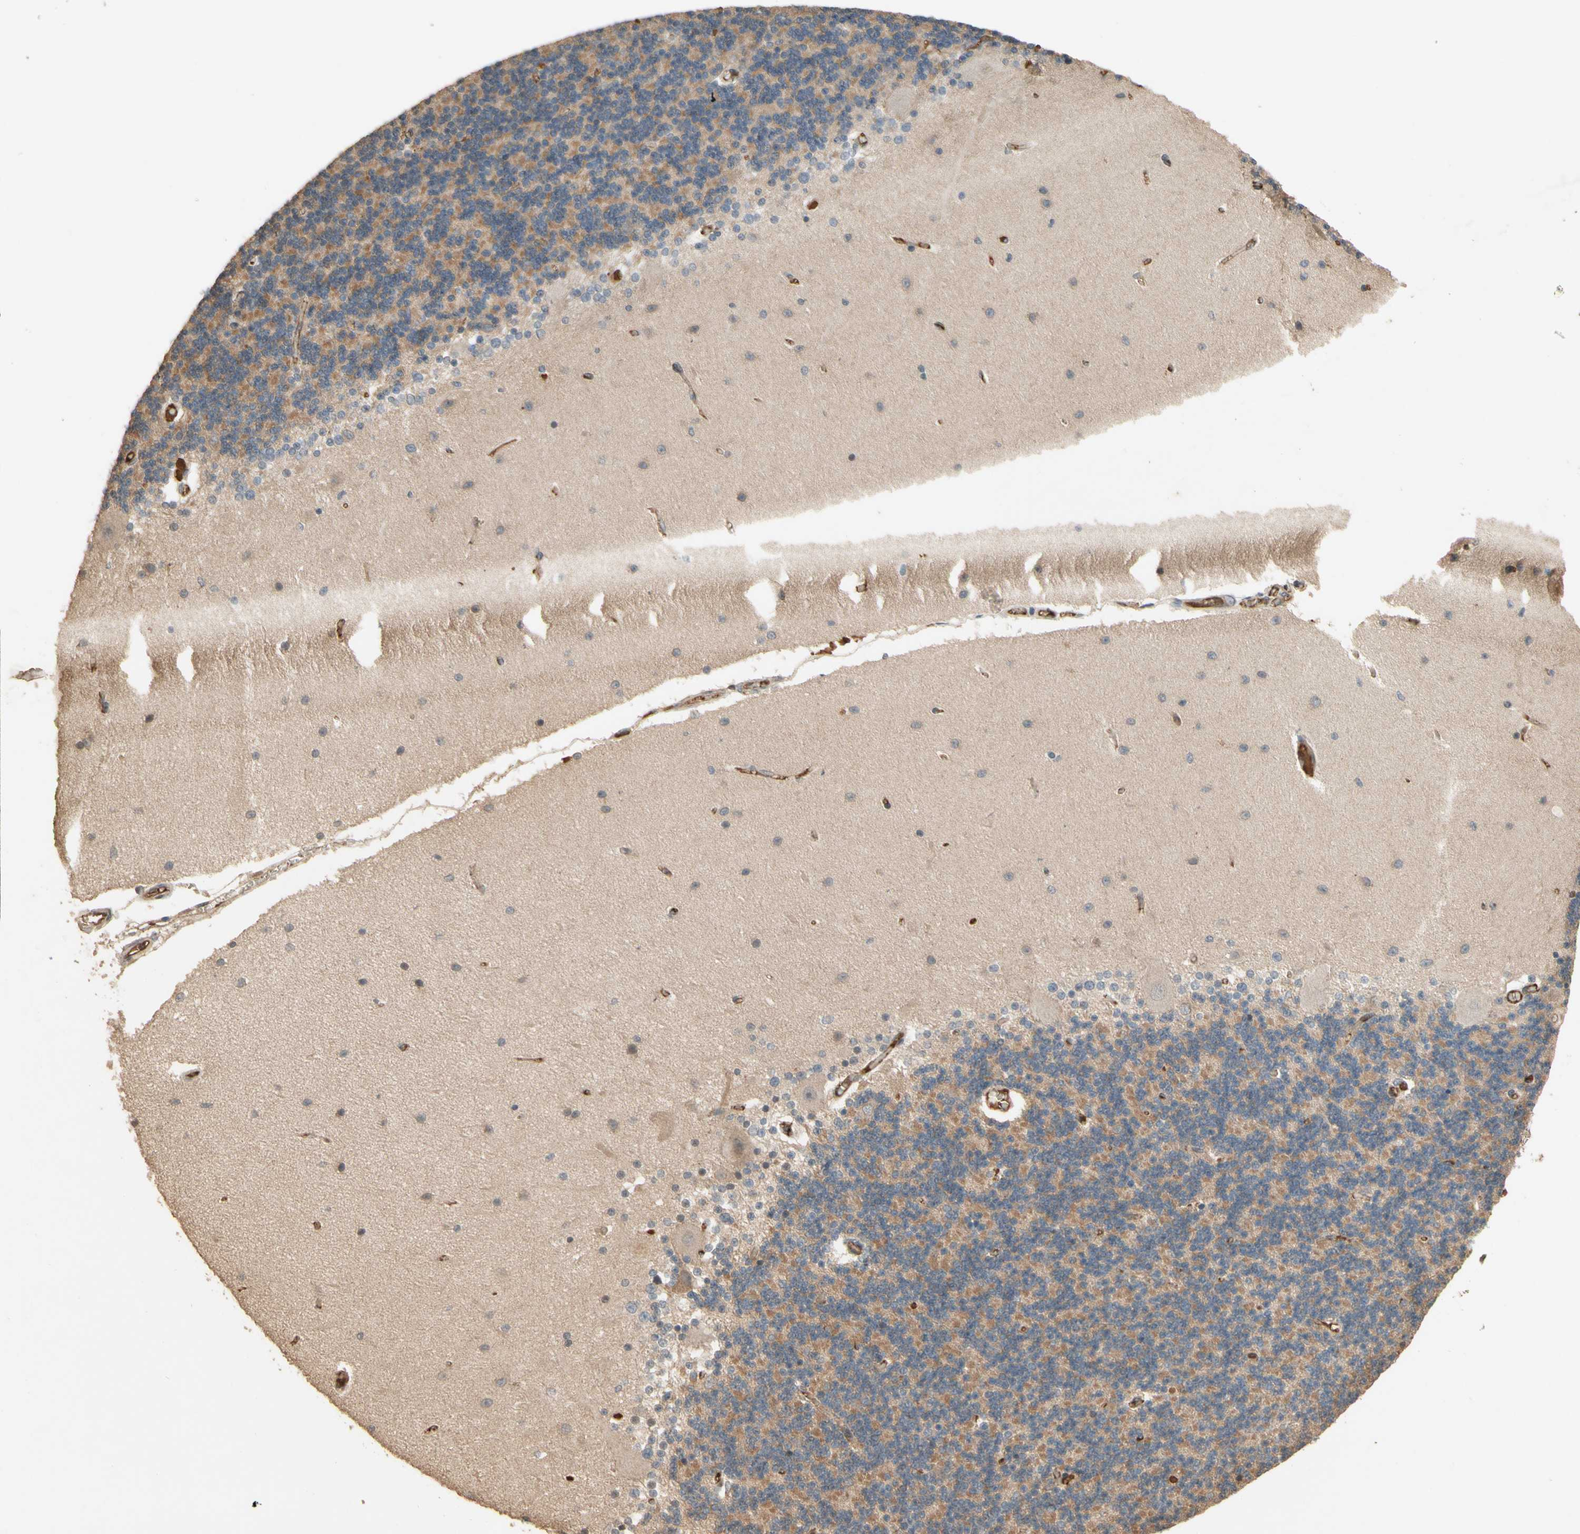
{"staining": {"intensity": "moderate", "quantity": "25%-75%", "location": "cytoplasmic/membranous"}, "tissue": "cerebellum", "cell_type": "Cells in granular layer", "image_type": "normal", "snomed": [{"axis": "morphology", "description": "Normal tissue, NOS"}, {"axis": "topography", "description": "Cerebellum"}], "caption": "The image shows a brown stain indicating the presence of a protein in the cytoplasmic/membranous of cells in granular layer in cerebellum. Using DAB (brown) and hematoxylin (blue) stains, captured at high magnification using brightfield microscopy.", "gene": "SMAD9", "patient": {"sex": "female", "age": 54}}